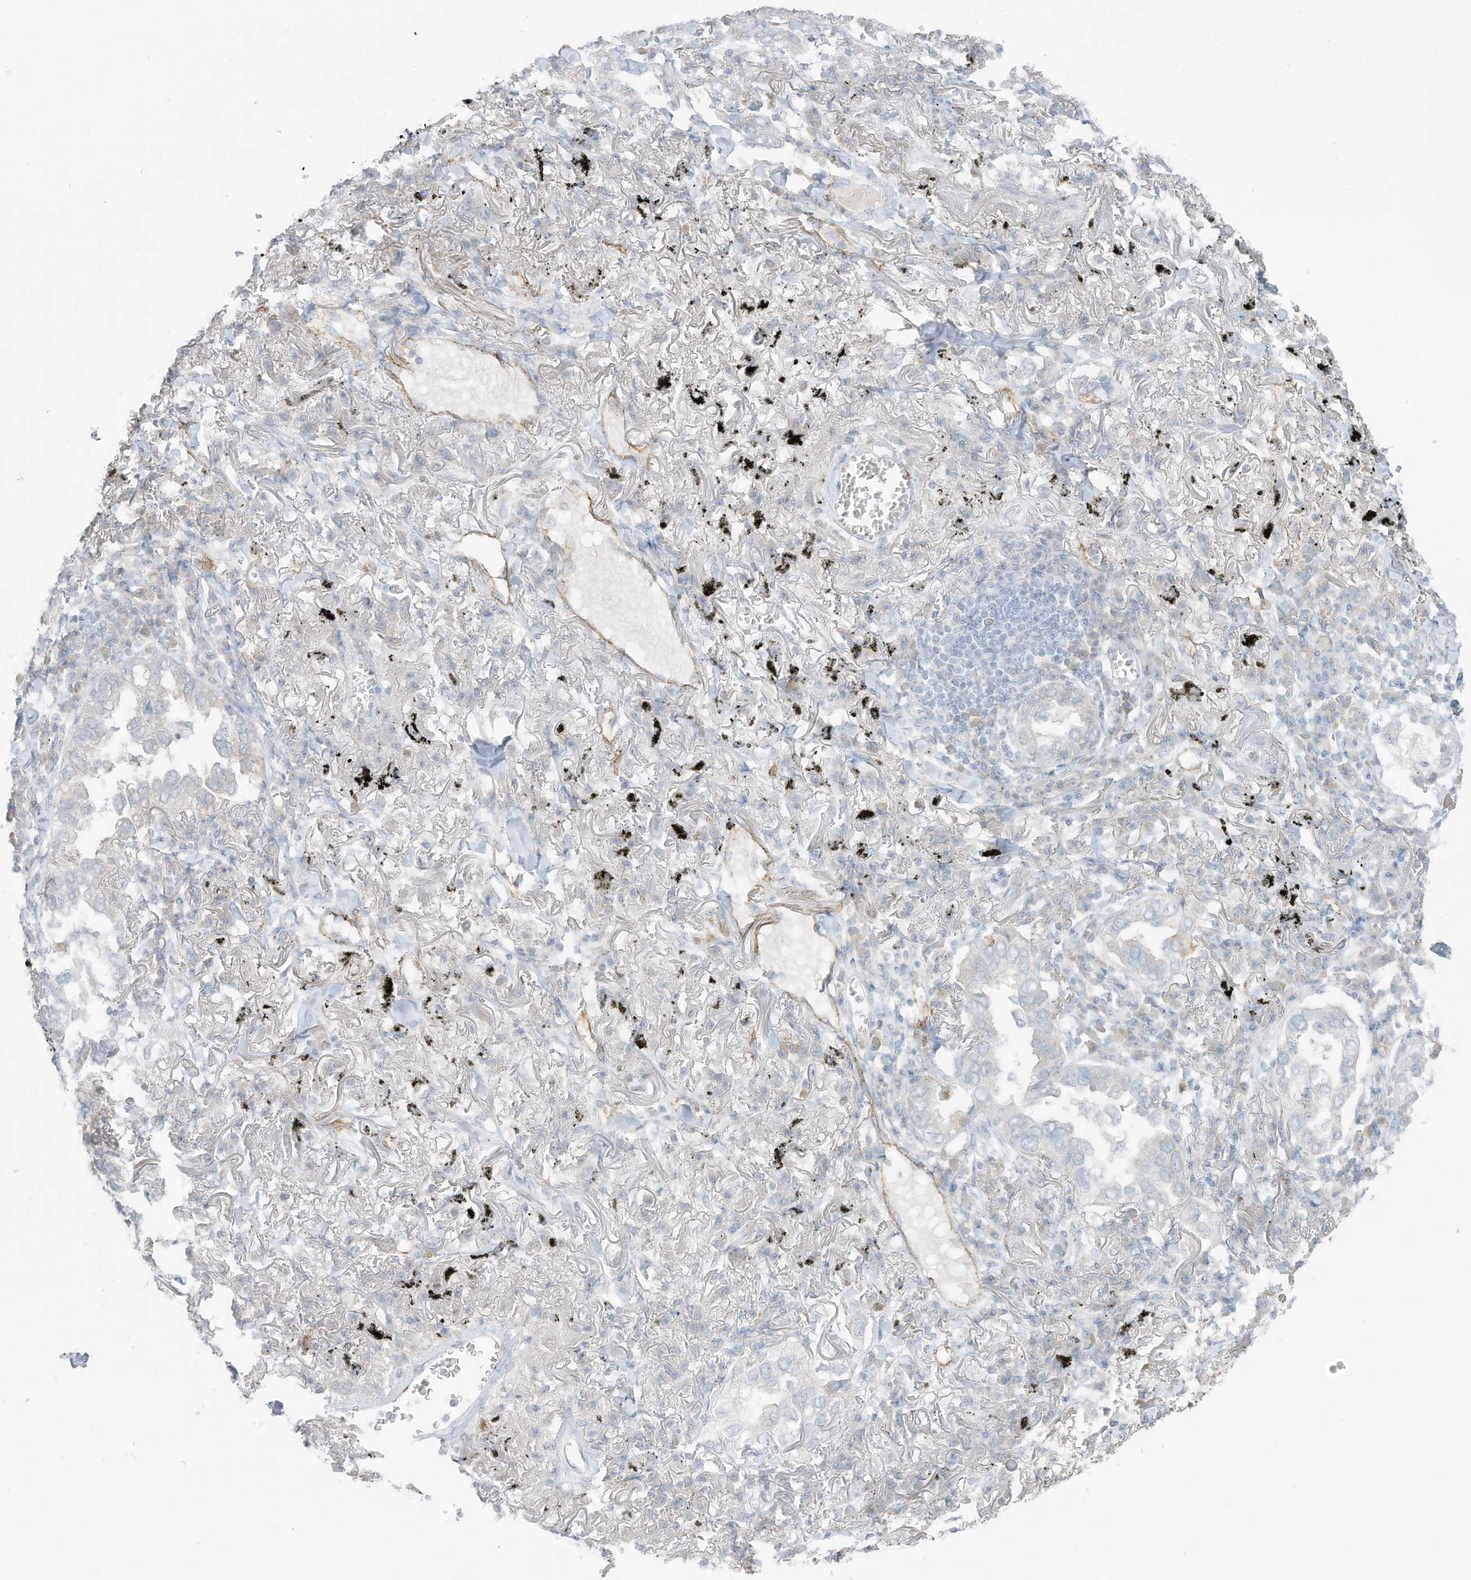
{"staining": {"intensity": "negative", "quantity": "none", "location": "none"}, "tissue": "lung cancer", "cell_type": "Tumor cells", "image_type": "cancer", "snomed": [{"axis": "morphology", "description": "Adenocarcinoma, NOS"}, {"axis": "topography", "description": "Lung"}], "caption": "Tumor cells are negative for protein expression in human lung adenocarcinoma.", "gene": "C11orf87", "patient": {"sex": "male", "age": 65}}